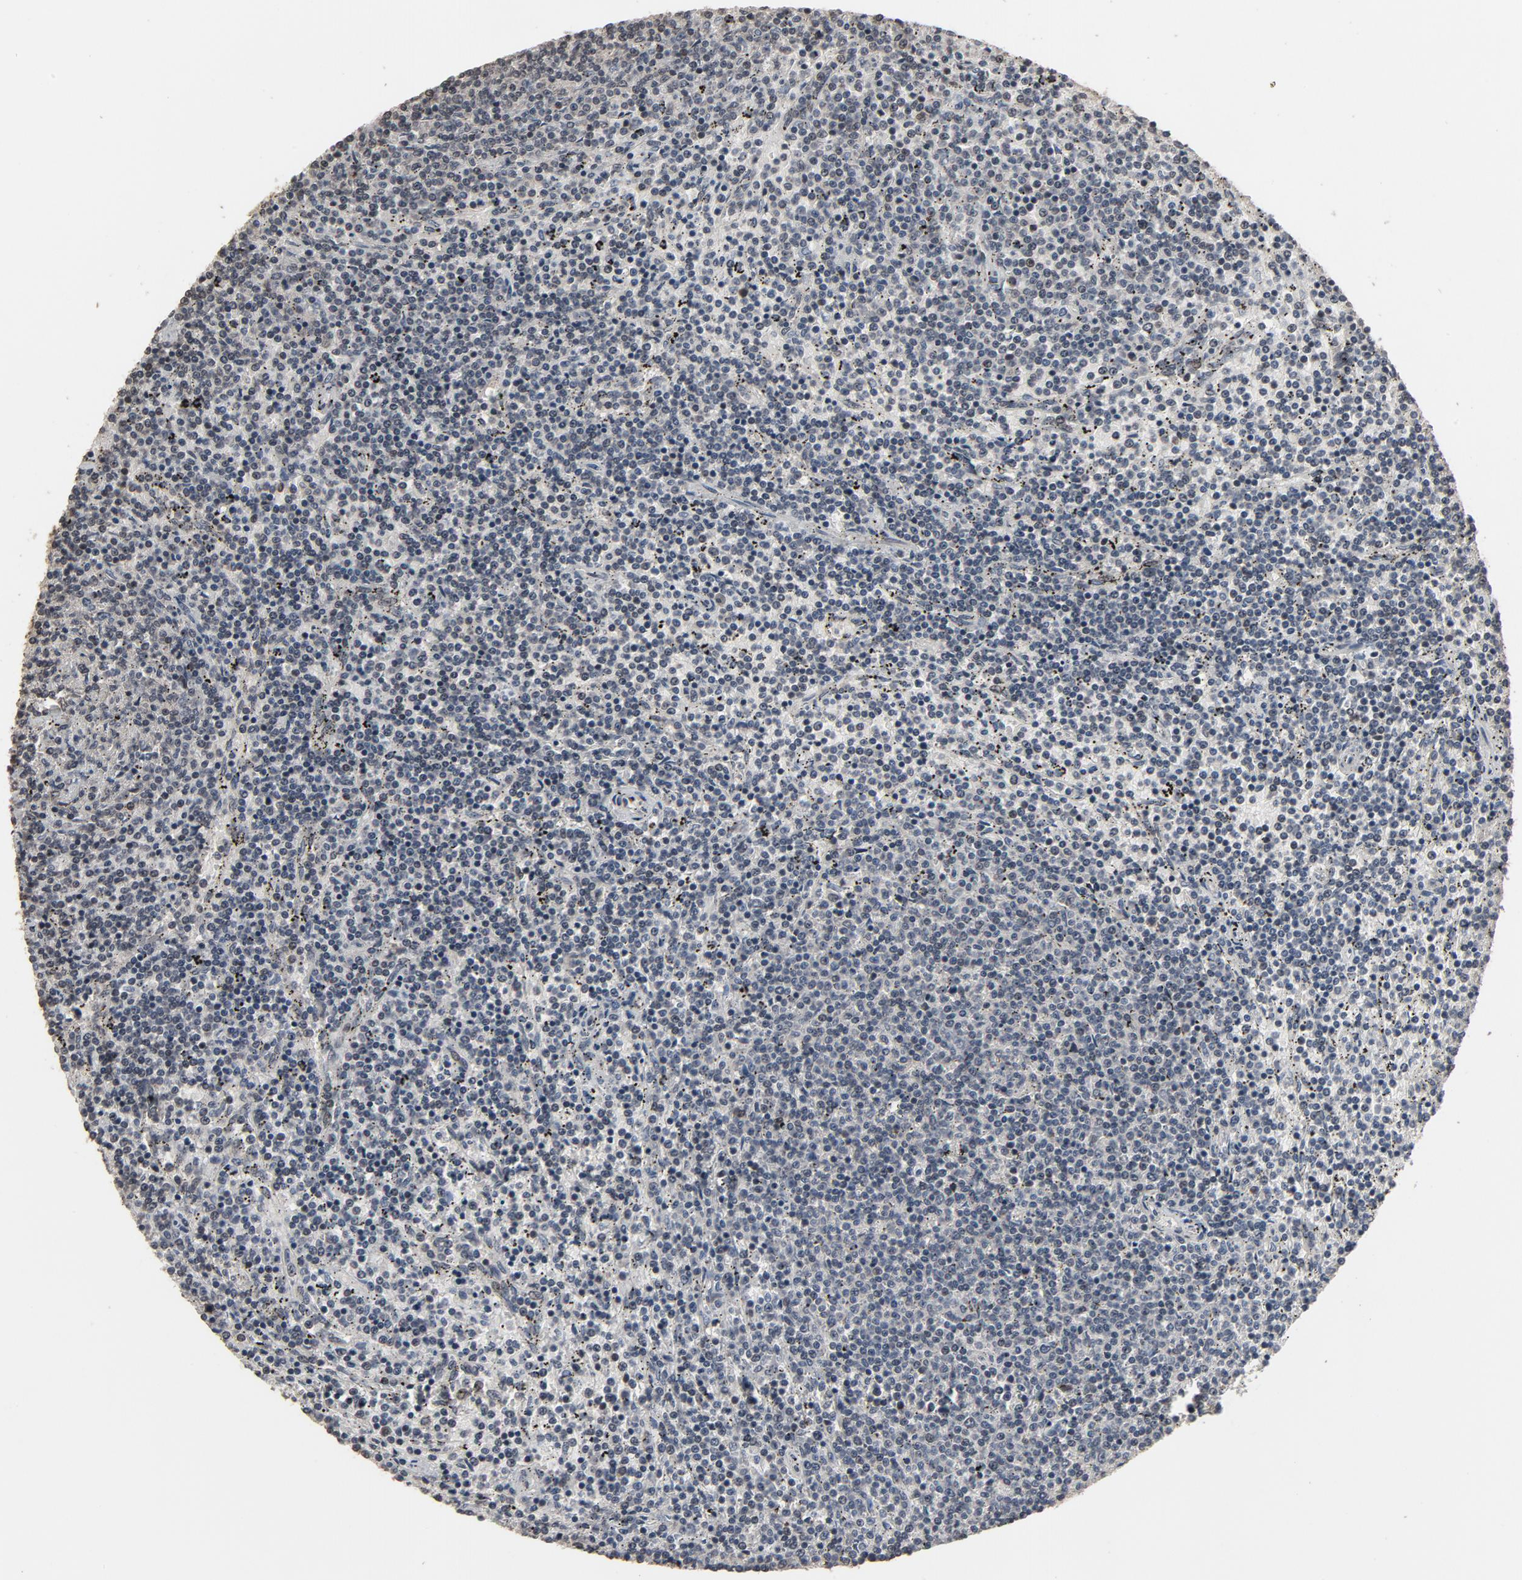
{"staining": {"intensity": "weak", "quantity": "<25%", "location": "nuclear"}, "tissue": "lymphoma", "cell_type": "Tumor cells", "image_type": "cancer", "snomed": [{"axis": "morphology", "description": "Malignant lymphoma, non-Hodgkin's type, Low grade"}, {"axis": "topography", "description": "Spleen"}], "caption": "Immunohistochemistry (IHC) image of human low-grade malignant lymphoma, non-Hodgkin's type stained for a protein (brown), which demonstrates no staining in tumor cells.", "gene": "POM121", "patient": {"sex": "female", "age": 50}}